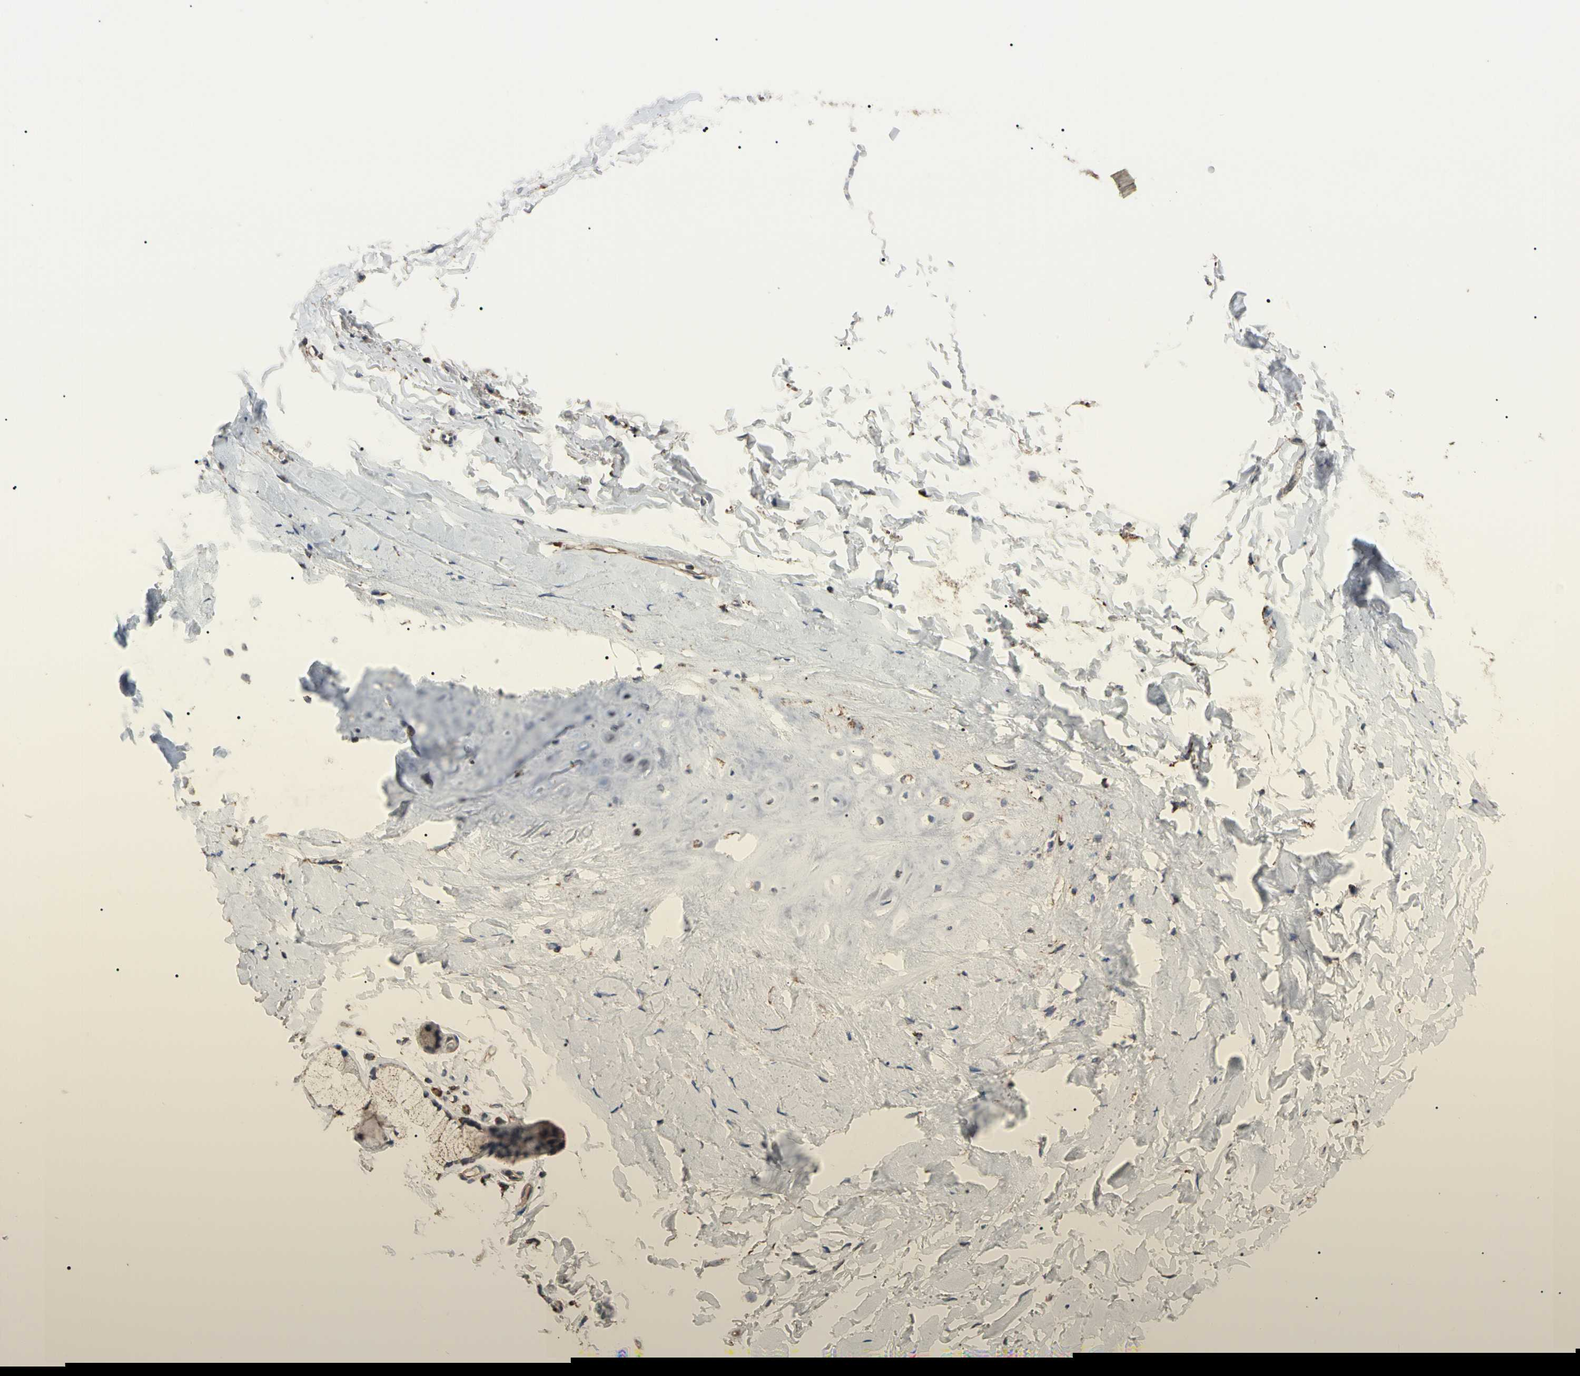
{"staining": {"intensity": "moderate", "quantity": "25%-75%", "location": "cytoplasmic/membranous"}, "tissue": "adipose tissue", "cell_type": "Adipocytes", "image_type": "normal", "snomed": [{"axis": "morphology", "description": "Normal tissue, NOS"}, {"axis": "topography", "description": "Cartilage tissue"}, {"axis": "topography", "description": "Bronchus"}], "caption": "Immunohistochemistry histopathology image of unremarkable adipose tissue: human adipose tissue stained using immunohistochemistry (IHC) demonstrates medium levels of moderate protein expression localized specifically in the cytoplasmic/membranous of adipocytes, appearing as a cytoplasmic/membranous brown color.", "gene": "FAM110B", "patient": {"sex": "female", "age": 73}}